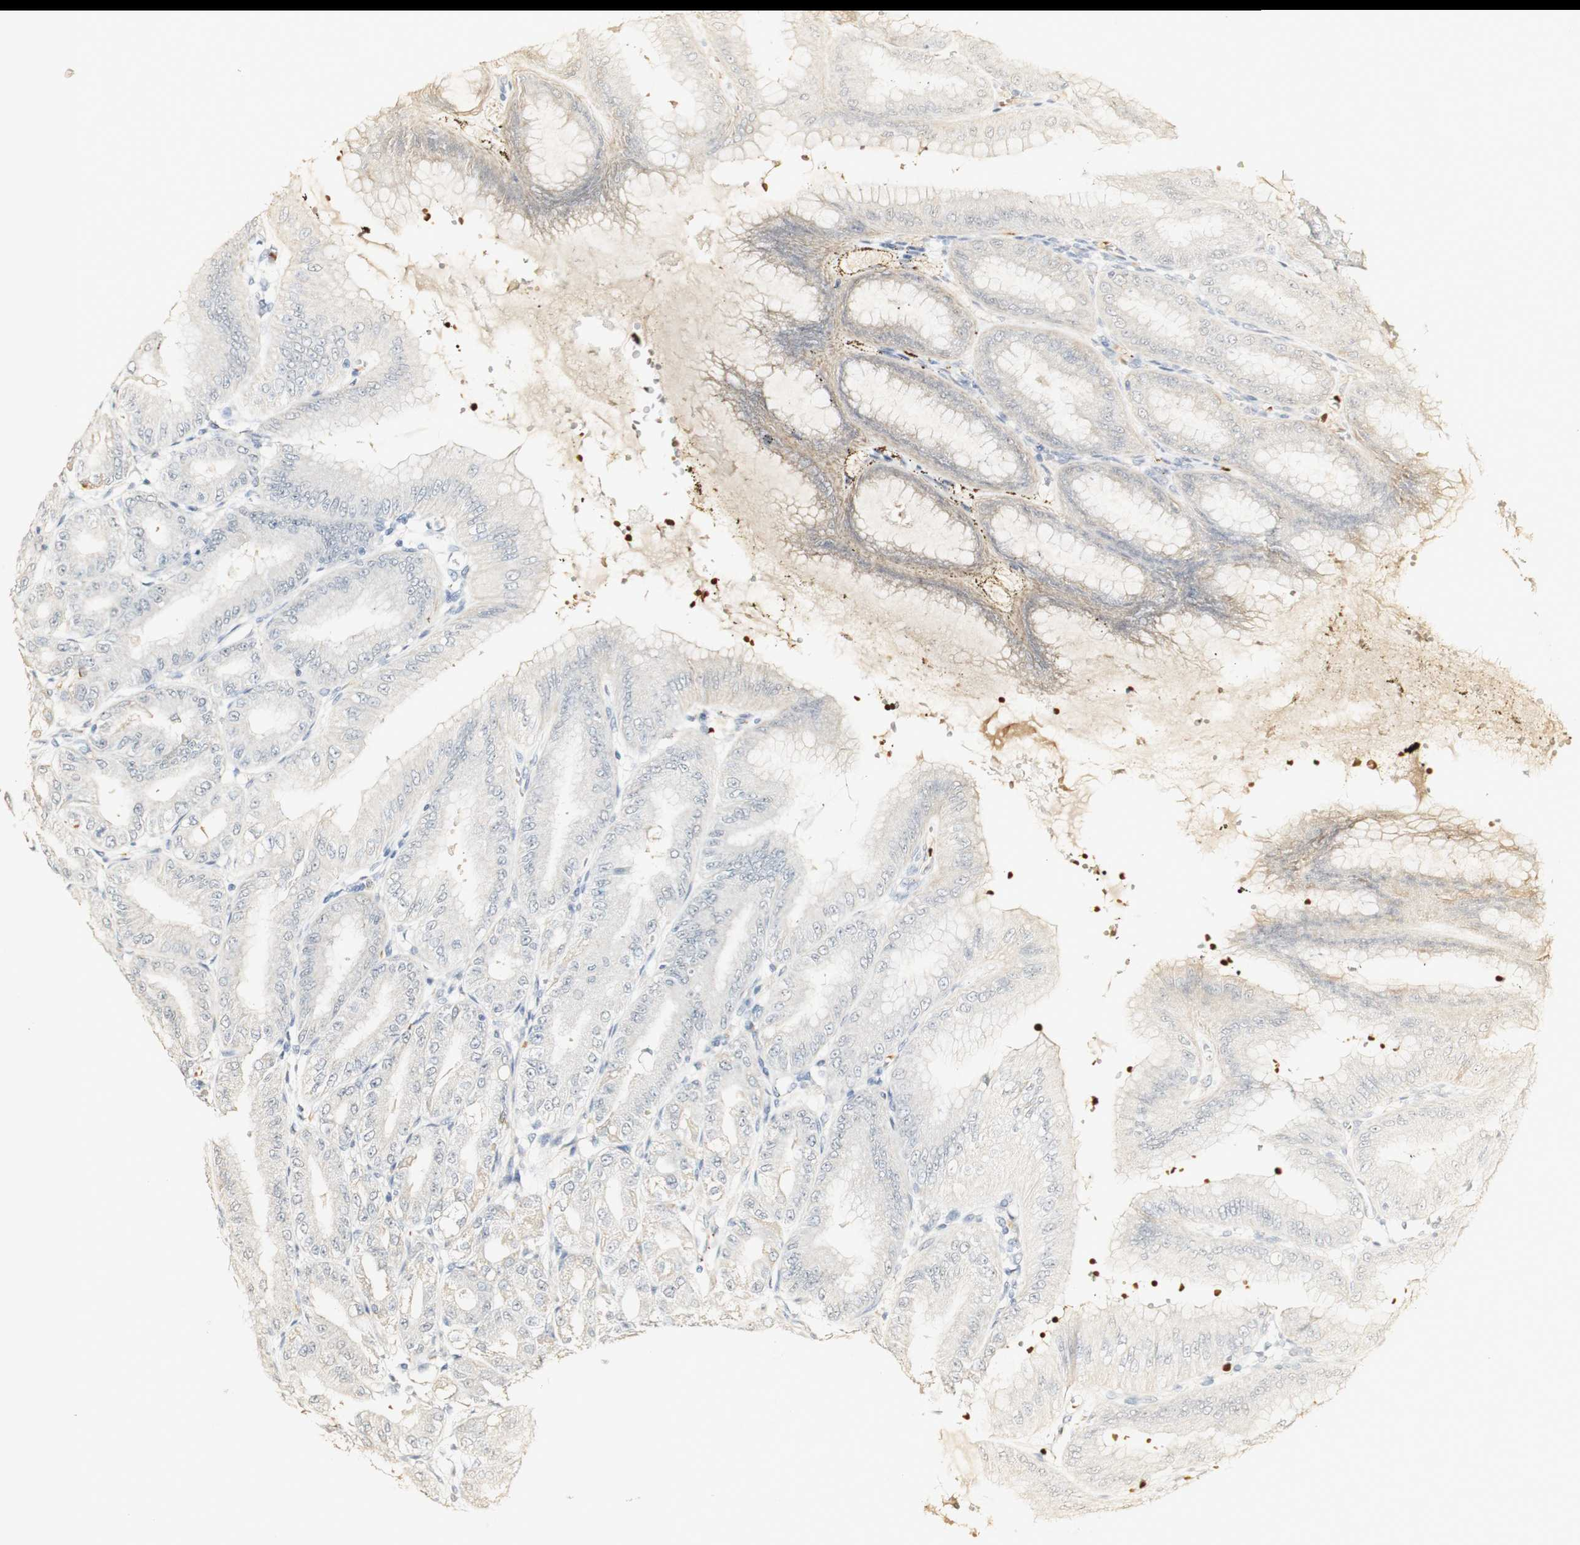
{"staining": {"intensity": "weak", "quantity": "<25%", "location": "cytoplasmic/membranous"}, "tissue": "stomach", "cell_type": "Glandular cells", "image_type": "normal", "snomed": [{"axis": "morphology", "description": "Normal tissue, NOS"}, {"axis": "topography", "description": "Stomach, lower"}], "caption": "A high-resolution histopathology image shows immunohistochemistry (IHC) staining of benign stomach, which exhibits no significant expression in glandular cells.", "gene": "SYT7", "patient": {"sex": "male", "age": 71}}